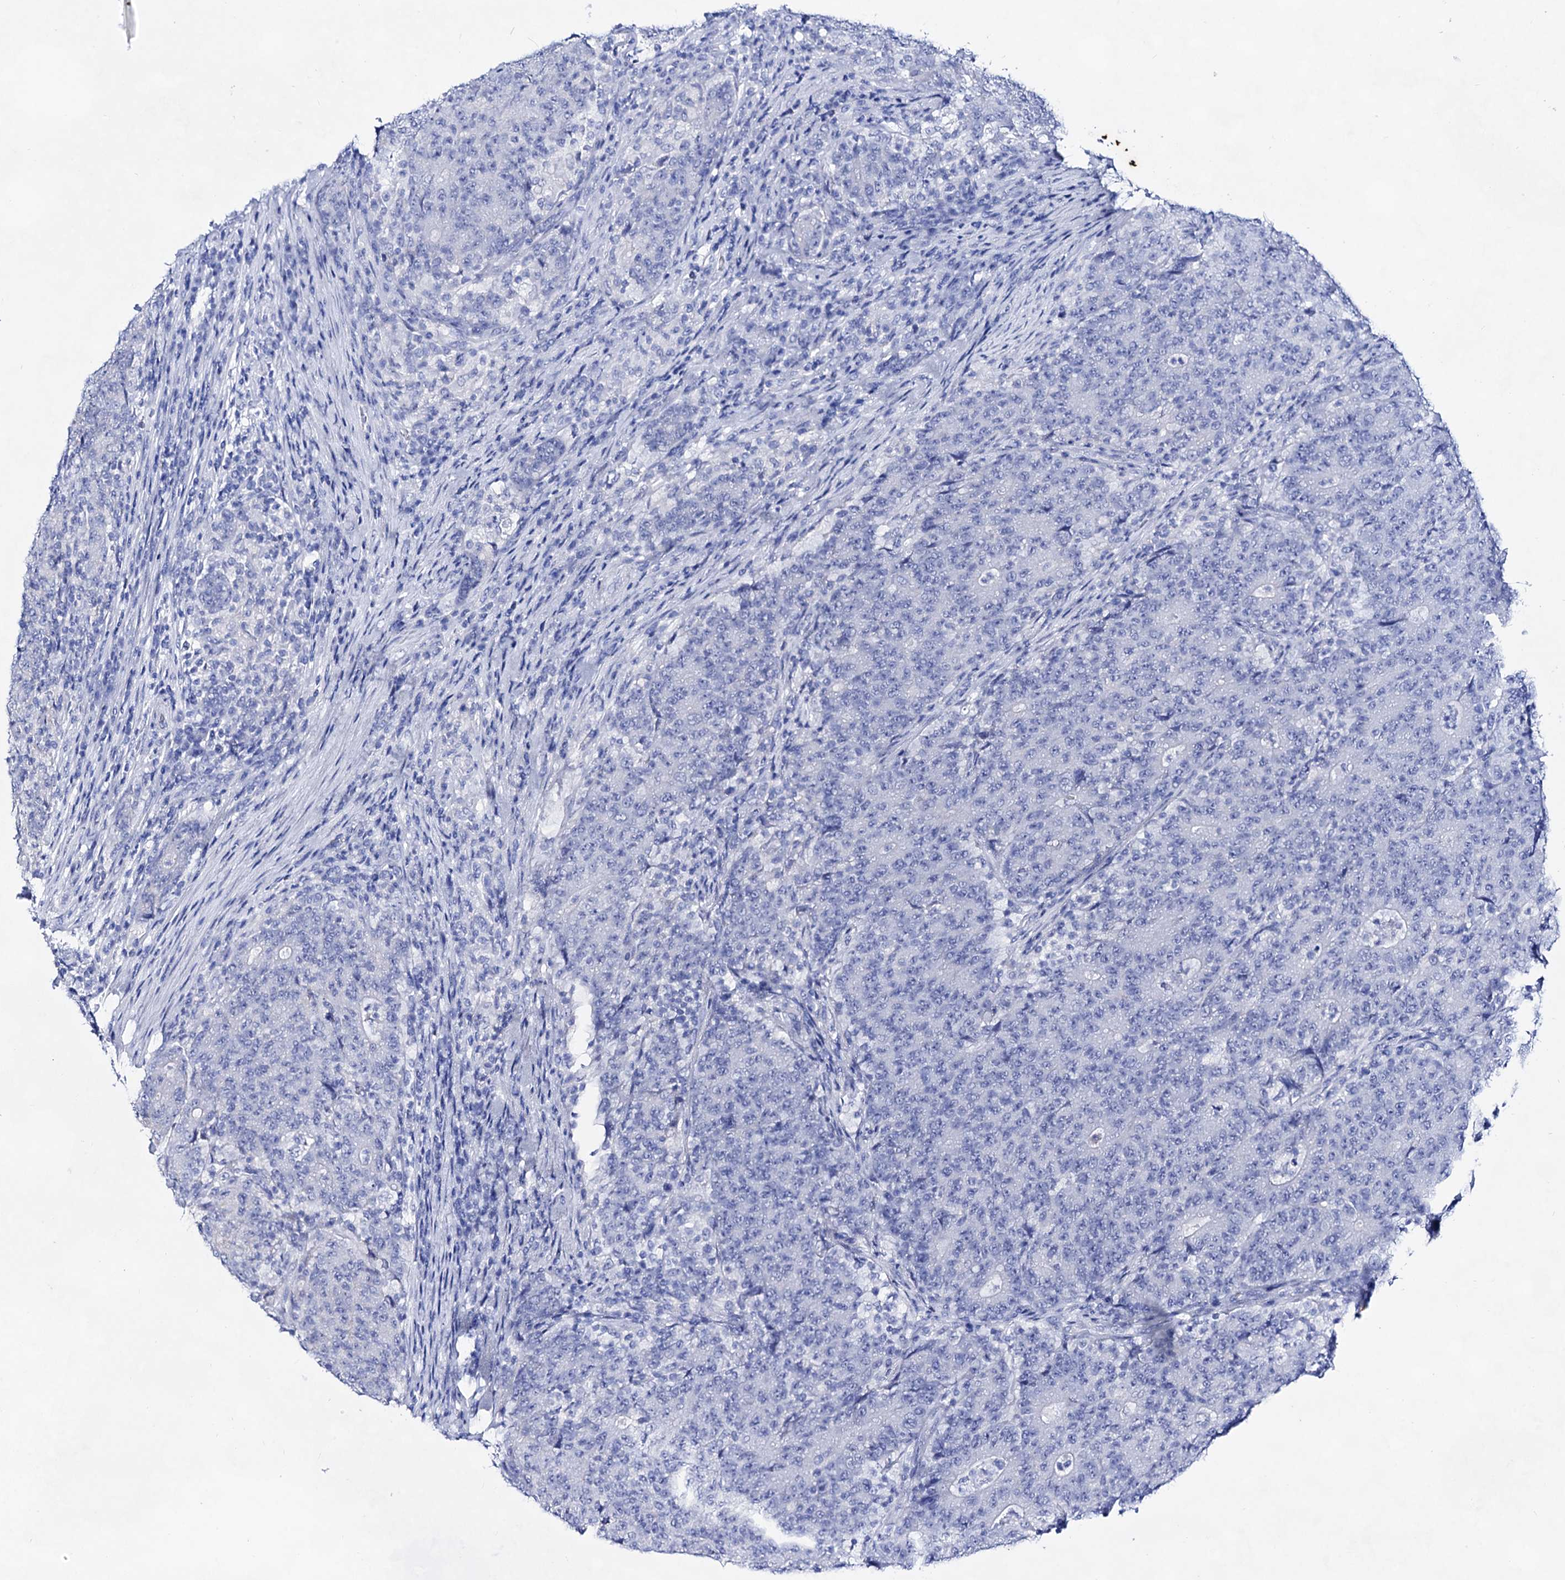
{"staining": {"intensity": "negative", "quantity": "none", "location": "none"}, "tissue": "colorectal cancer", "cell_type": "Tumor cells", "image_type": "cancer", "snomed": [{"axis": "morphology", "description": "Adenocarcinoma, NOS"}, {"axis": "topography", "description": "Colon"}], "caption": "The micrograph displays no staining of tumor cells in colorectal cancer.", "gene": "PLIN1", "patient": {"sex": "female", "age": 75}}